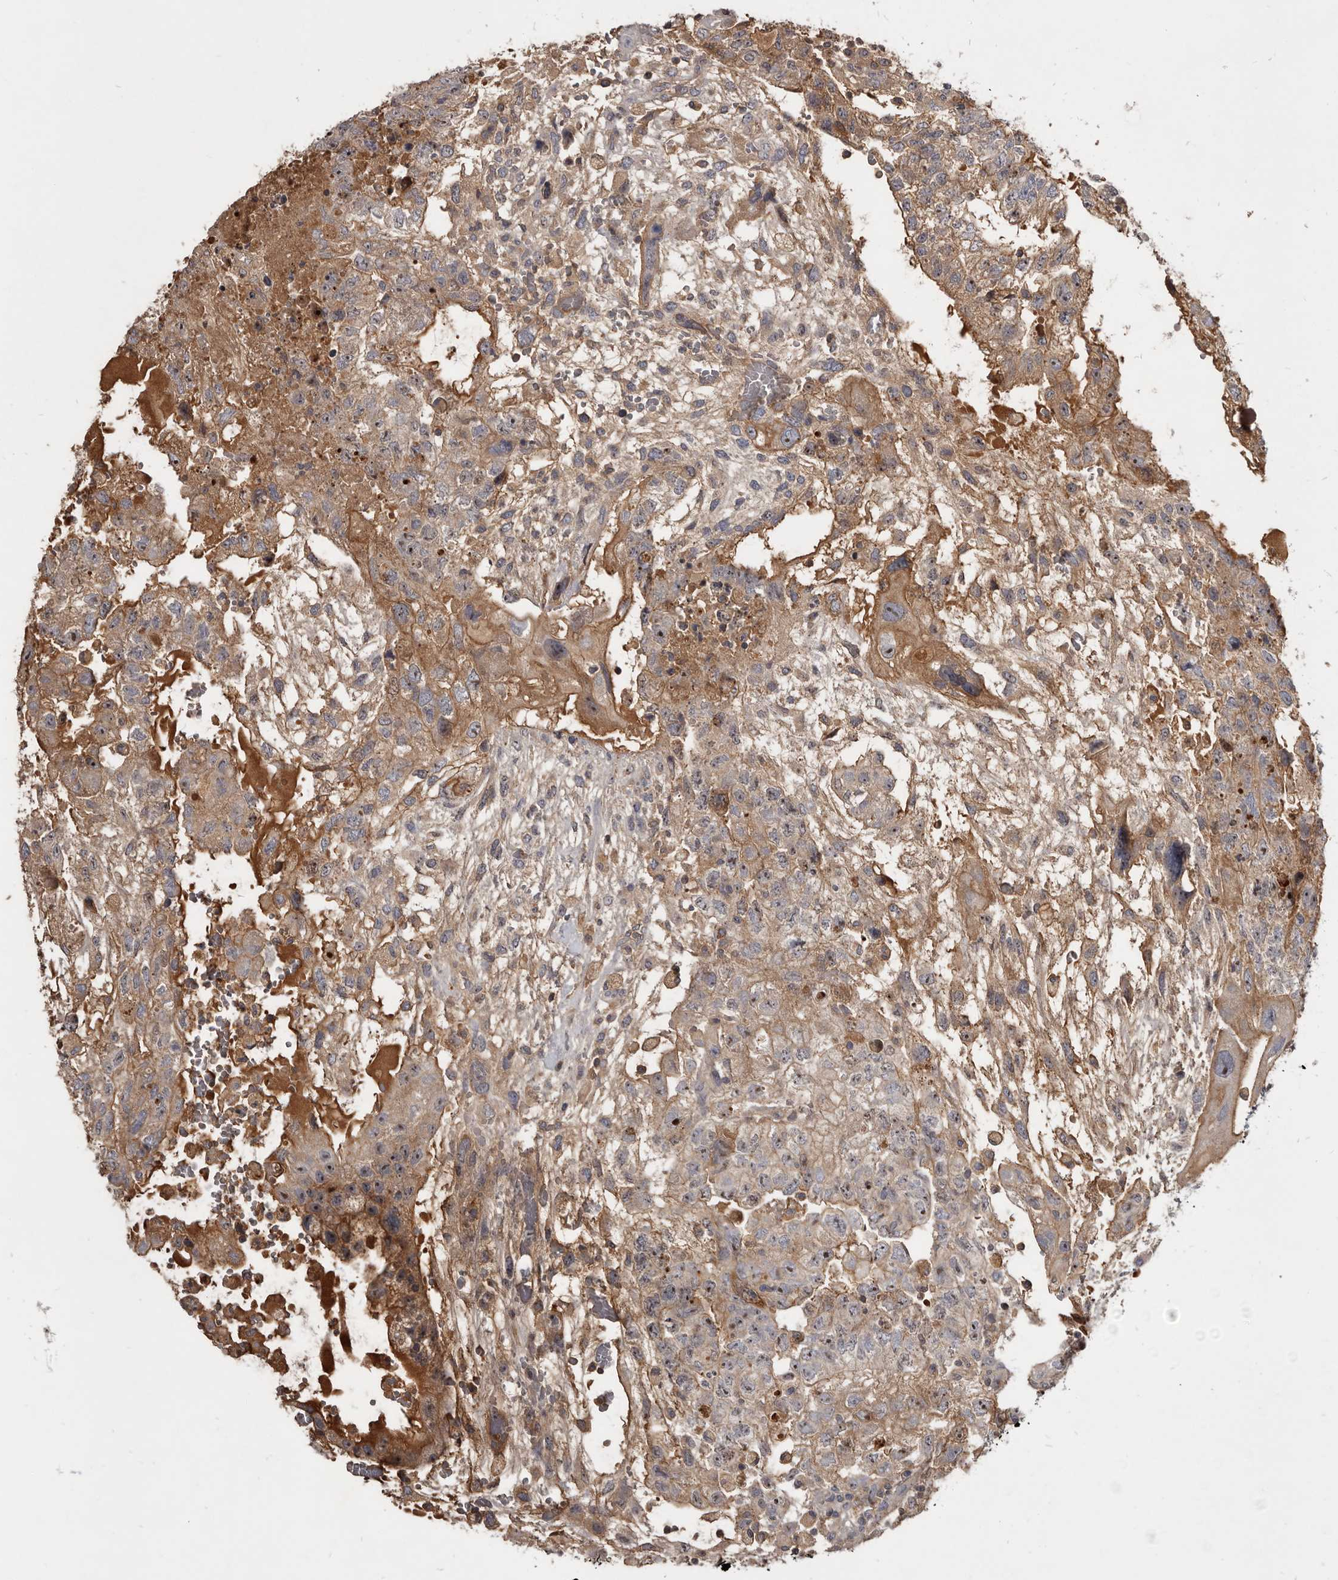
{"staining": {"intensity": "moderate", "quantity": "25%-75%", "location": "cytoplasmic/membranous,nuclear"}, "tissue": "testis cancer", "cell_type": "Tumor cells", "image_type": "cancer", "snomed": [{"axis": "morphology", "description": "Carcinoma, Embryonal, NOS"}, {"axis": "topography", "description": "Testis"}], "caption": "The image demonstrates a brown stain indicating the presence of a protein in the cytoplasmic/membranous and nuclear of tumor cells in testis cancer. The staining was performed using DAB to visualize the protein expression in brown, while the nuclei were stained in blue with hematoxylin (Magnification: 20x).", "gene": "TTC39A", "patient": {"sex": "male", "age": 36}}